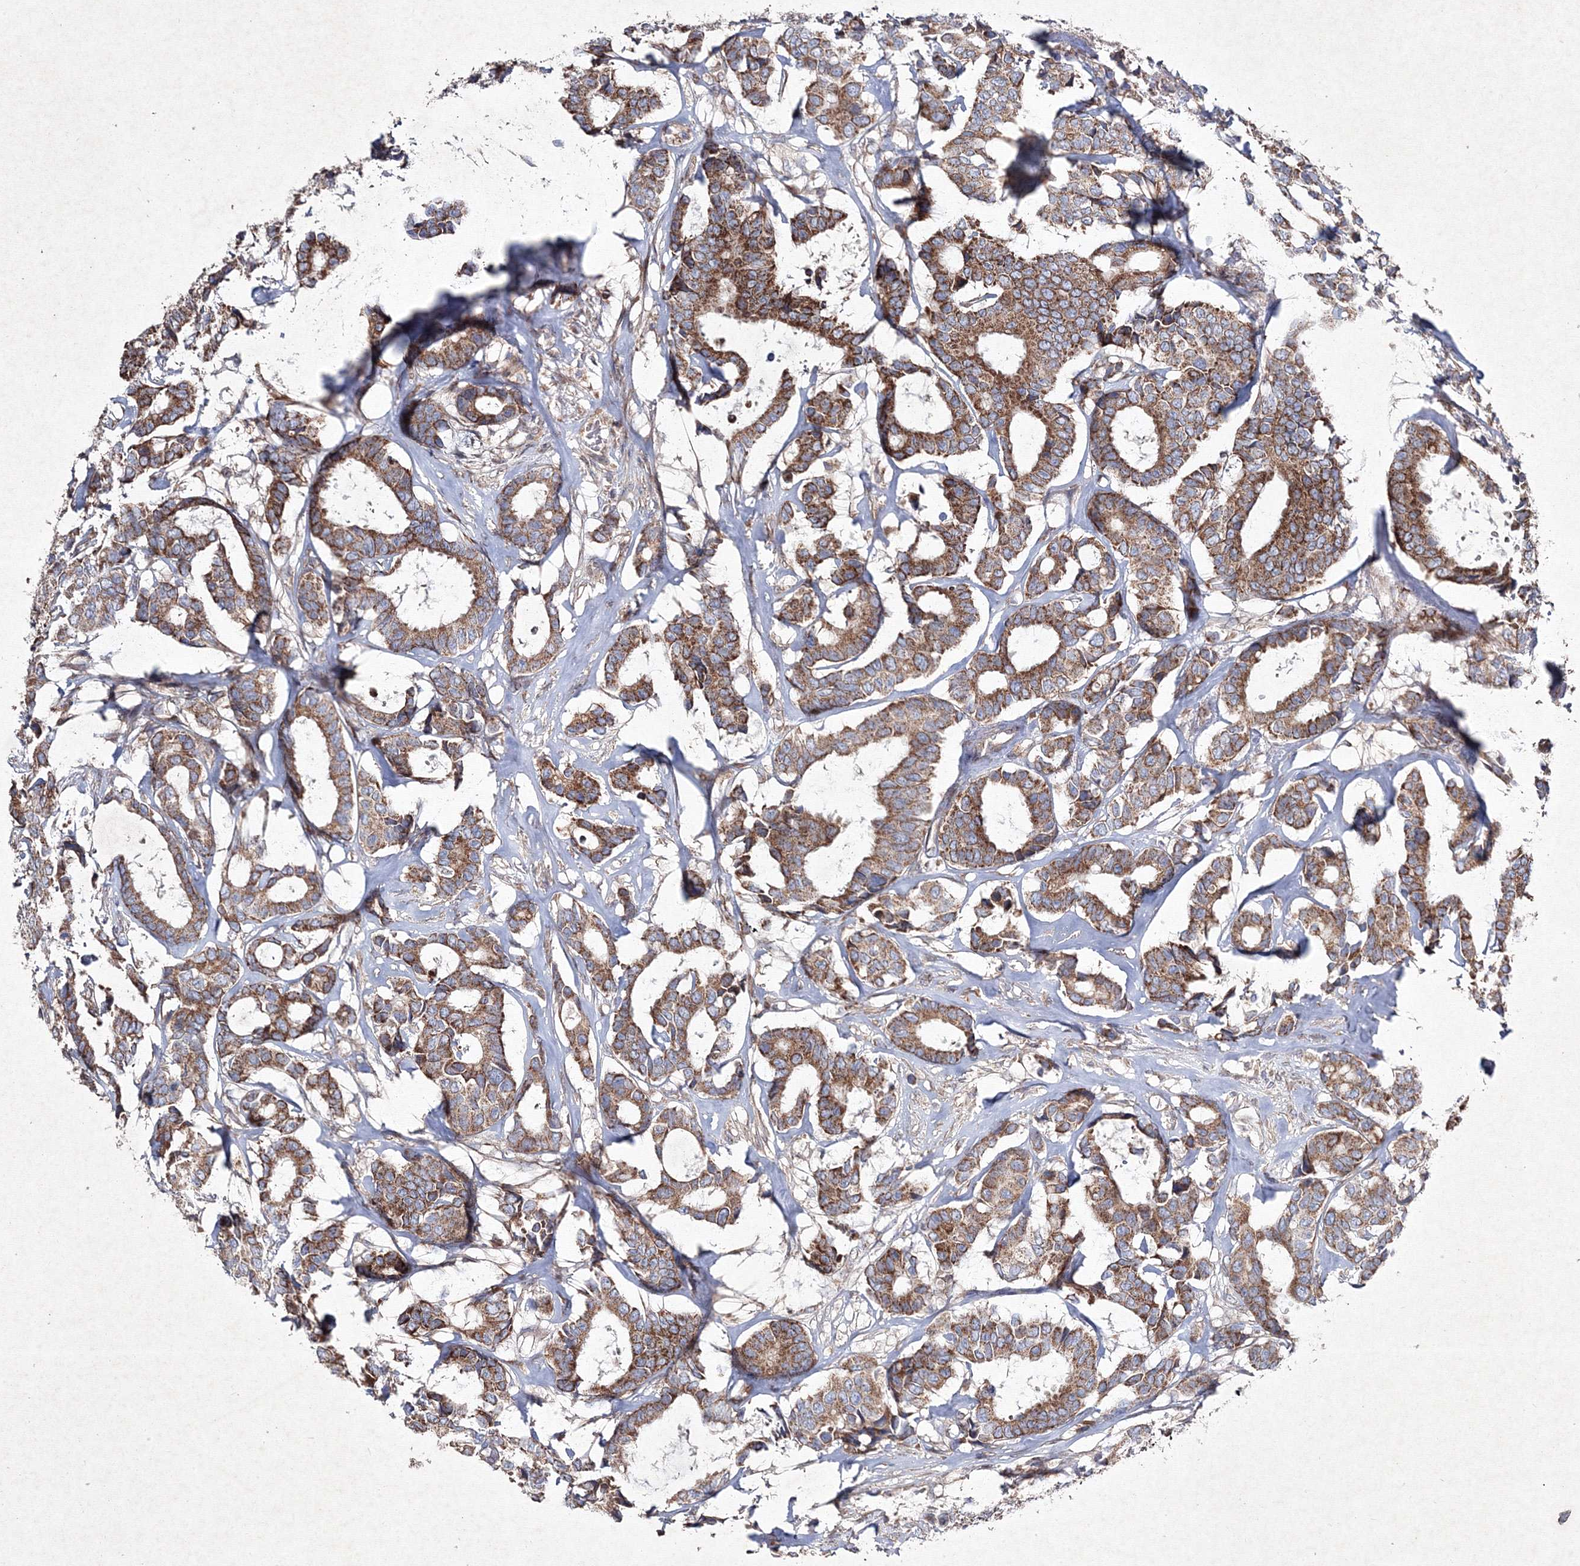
{"staining": {"intensity": "moderate", "quantity": ">75%", "location": "cytoplasmic/membranous"}, "tissue": "breast cancer", "cell_type": "Tumor cells", "image_type": "cancer", "snomed": [{"axis": "morphology", "description": "Duct carcinoma"}, {"axis": "topography", "description": "Breast"}], "caption": "IHC (DAB (3,3'-diaminobenzidine)) staining of human breast intraductal carcinoma demonstrates moderate cytoplasmic/membranous protein positivity in about >75% of tumor cells.", "gene": "GFM1", "patient": {"sex": "female", "age": 87}}